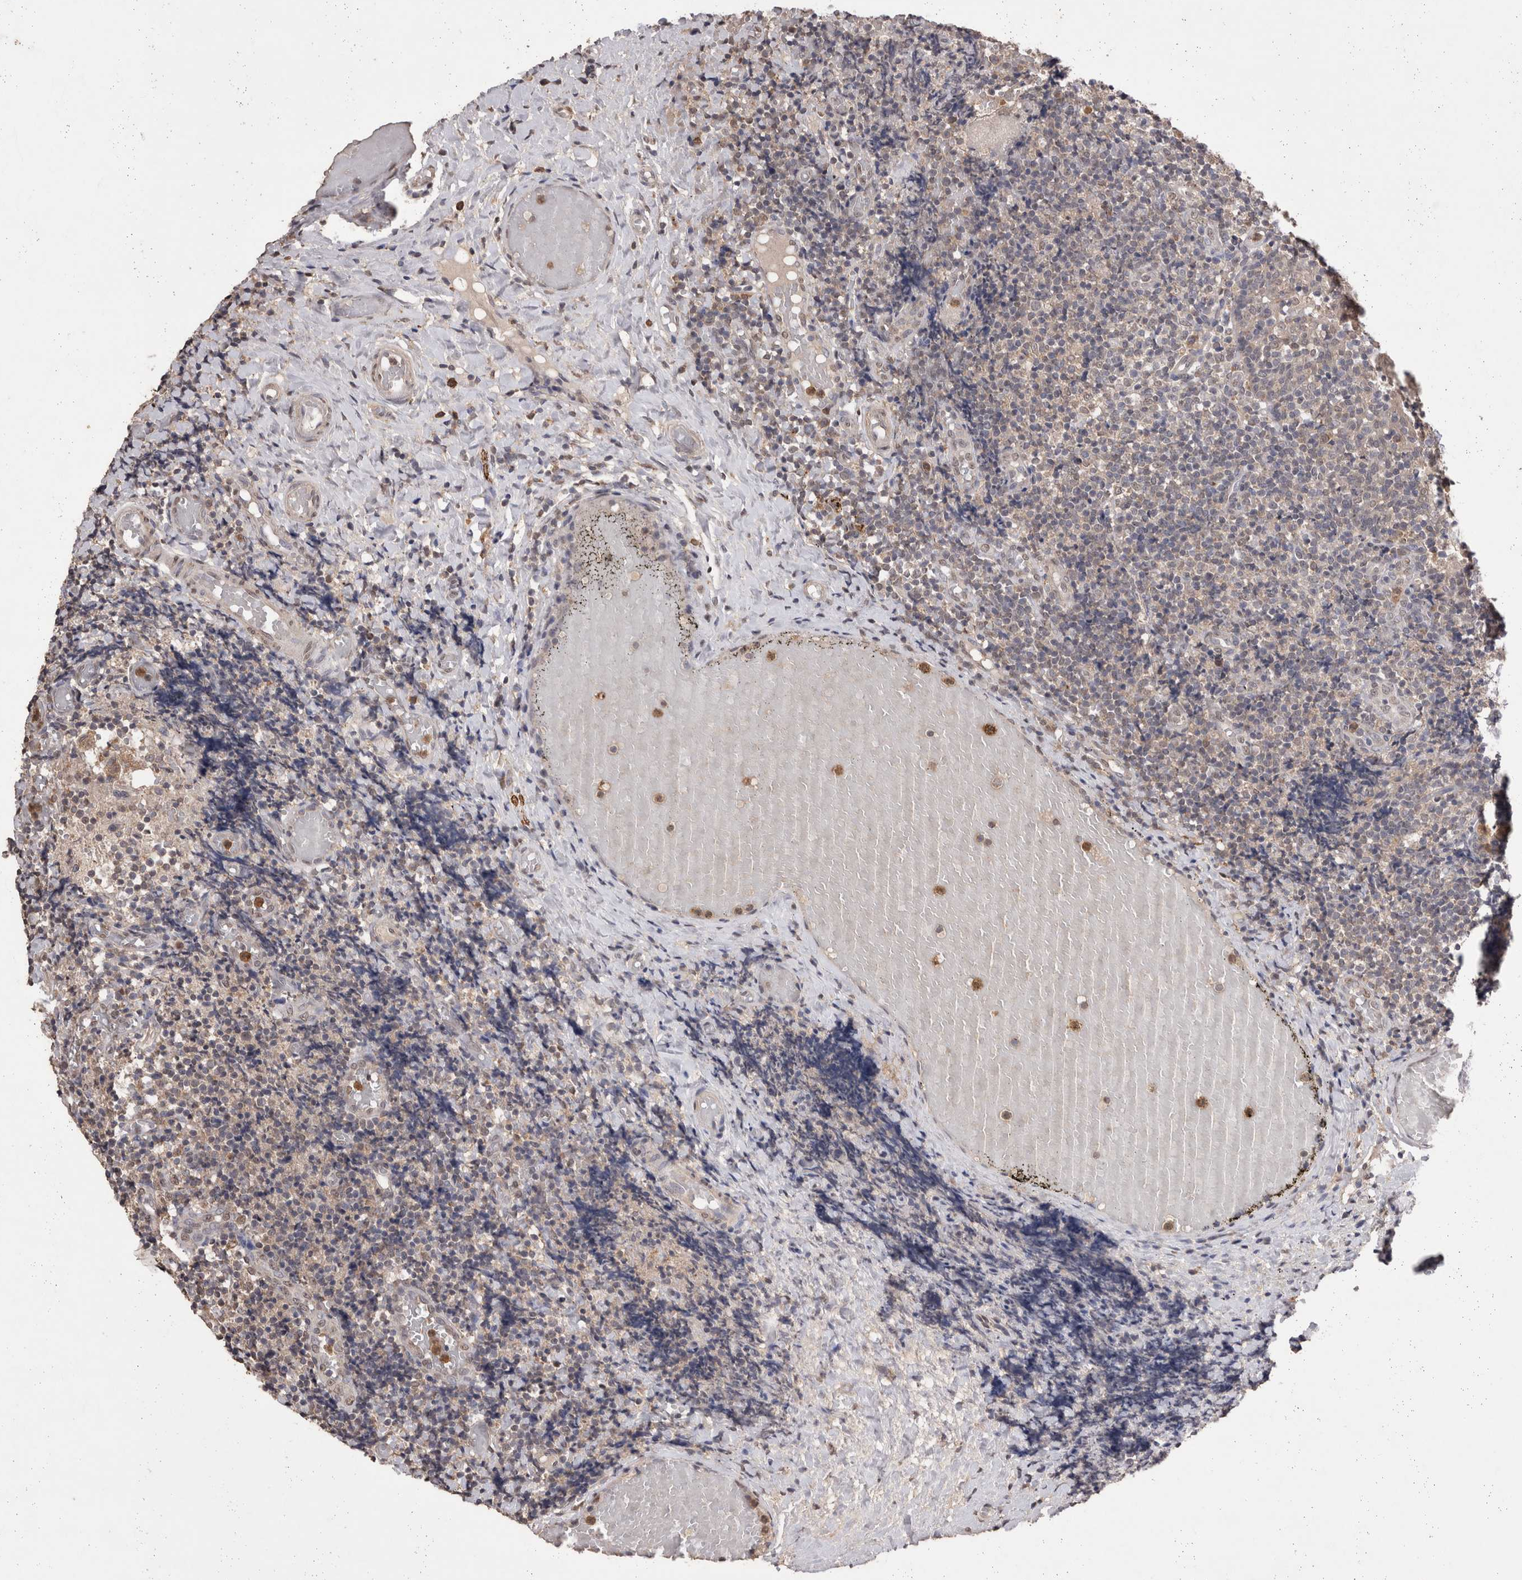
{"staining": {"intensity": "weak", "quantity": "25%-75%", "location": "cytoplasmic/membranous"}, "tissue": "tonsil", "cell_type": "Germinal center cells", "image_type": "normal", "snomed": [{"axis": "morphology", "description": "Normal tissue, NOS"}, {"axis": "topography", "description": "Tonsil"}], "caption": "A histopathology image showing weak cytoplasmic/membranous staining in about 25%-75% of germinal center cells in unremarkable tonsil, as visualized by brown immunohistochemical staining.", "gene": "GRK5", "patient": {"sex": "female", "age": 19}}